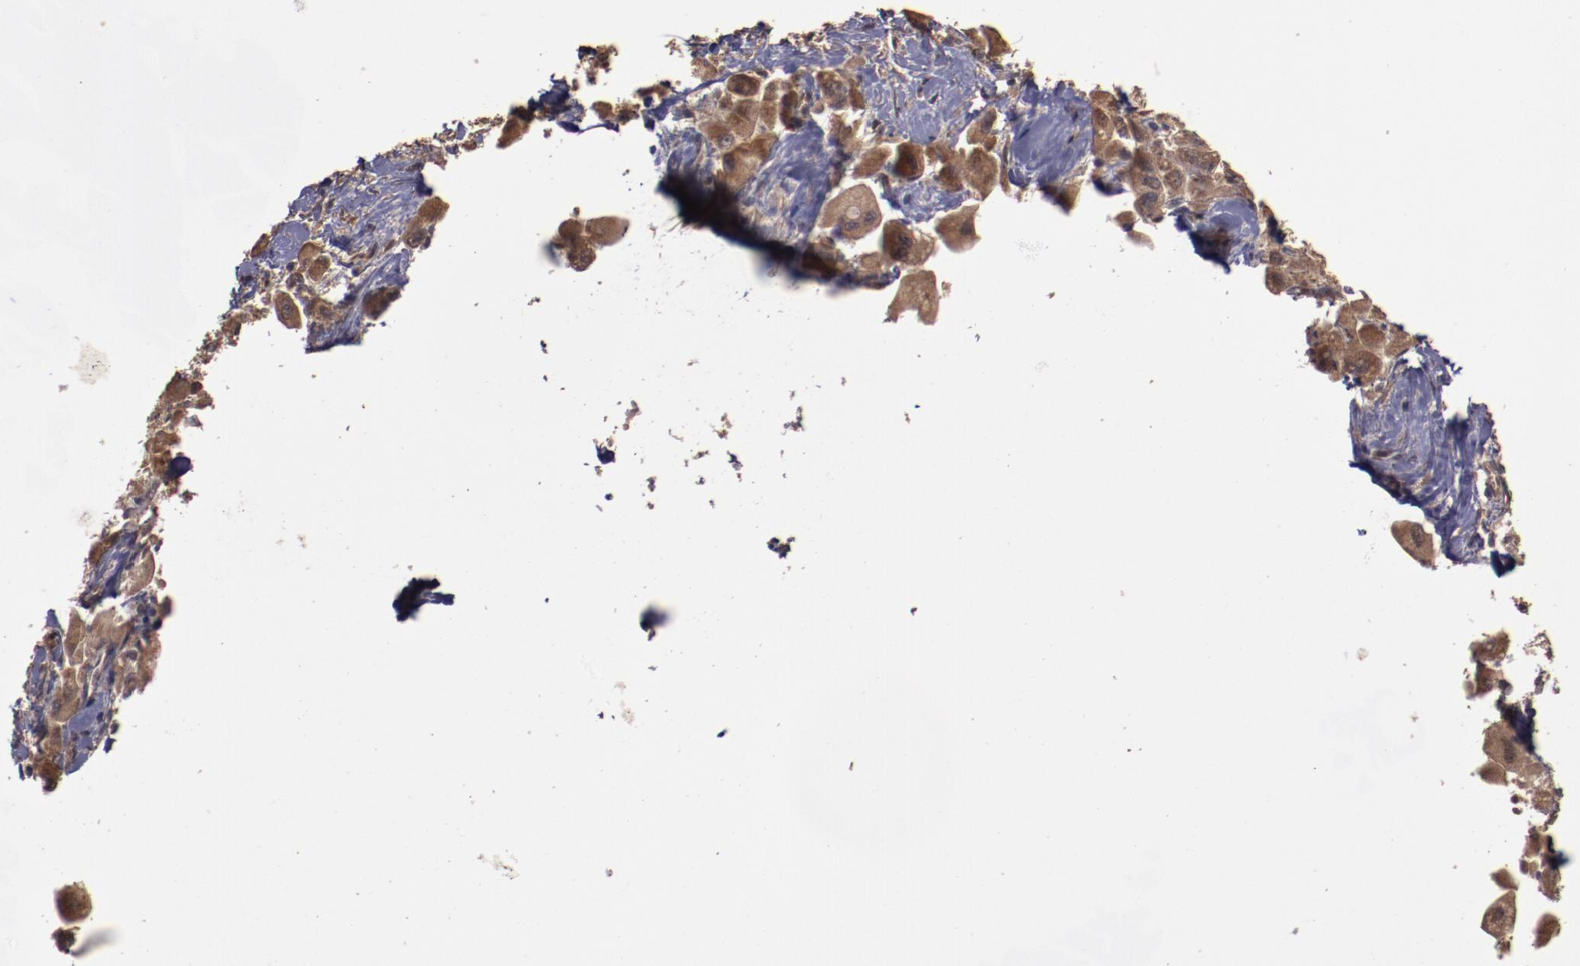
{"staining": {"intensity": "strong", "quantity": ">75%", "location": "cytoplasmic/membranous"}, "tissue": "liver cancer", "cell_type": "Tumor cells", "image_type": "cancer", "snomed": [{"axis": "morphology", "description": "Carcinoma, Hepatocellular, NOS"}, {"axis": "topography", "description": "Liver"}], "caption": "Human liver hepatocellular carcinoma stained for a protein (brown) displays strong cytoplasmic/membranous positive positivity in approximately >75% of tumor cells.", "gene": "TXNDC16", "patient": {"sex": "male", "age": 24}}